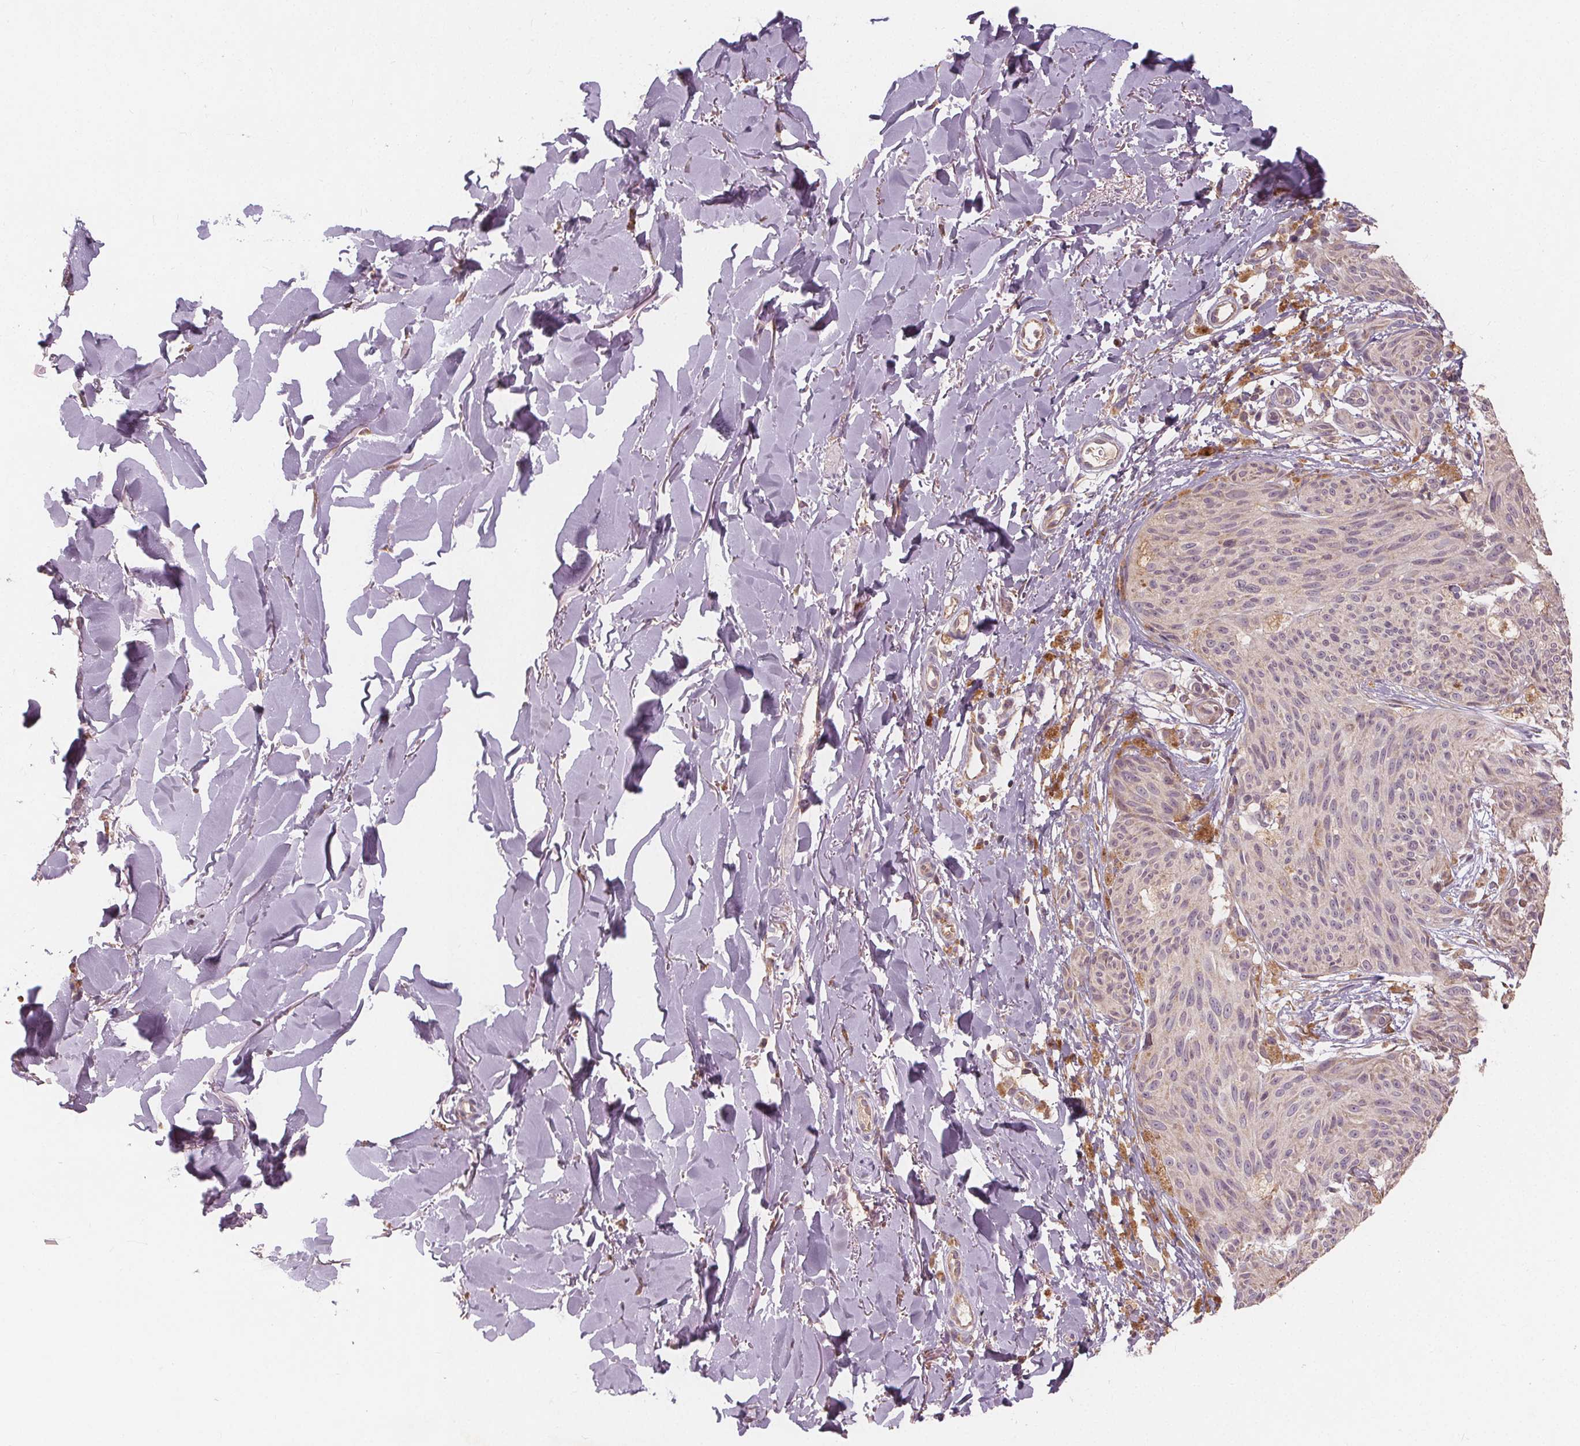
{"staining": {"intensity": "negative", "quantity": "none", "location": "none"}, "tissue": "melanoma", "cell_type": "Tumor cells", "image_type": "cancer", "snomed": [{"axis": "morphology", "description": "Malignant melanoma, NOS"}, {"axis": "topography", "description": "Skin"}], "caption": "DAB (3,3'-diaminobenzidine) immunohistochemical staining of human malignant melanoma displays no significant positivity in tumor cells.", "gene": "TMEM80", "patient": {"sex": "female", "age": 87}}